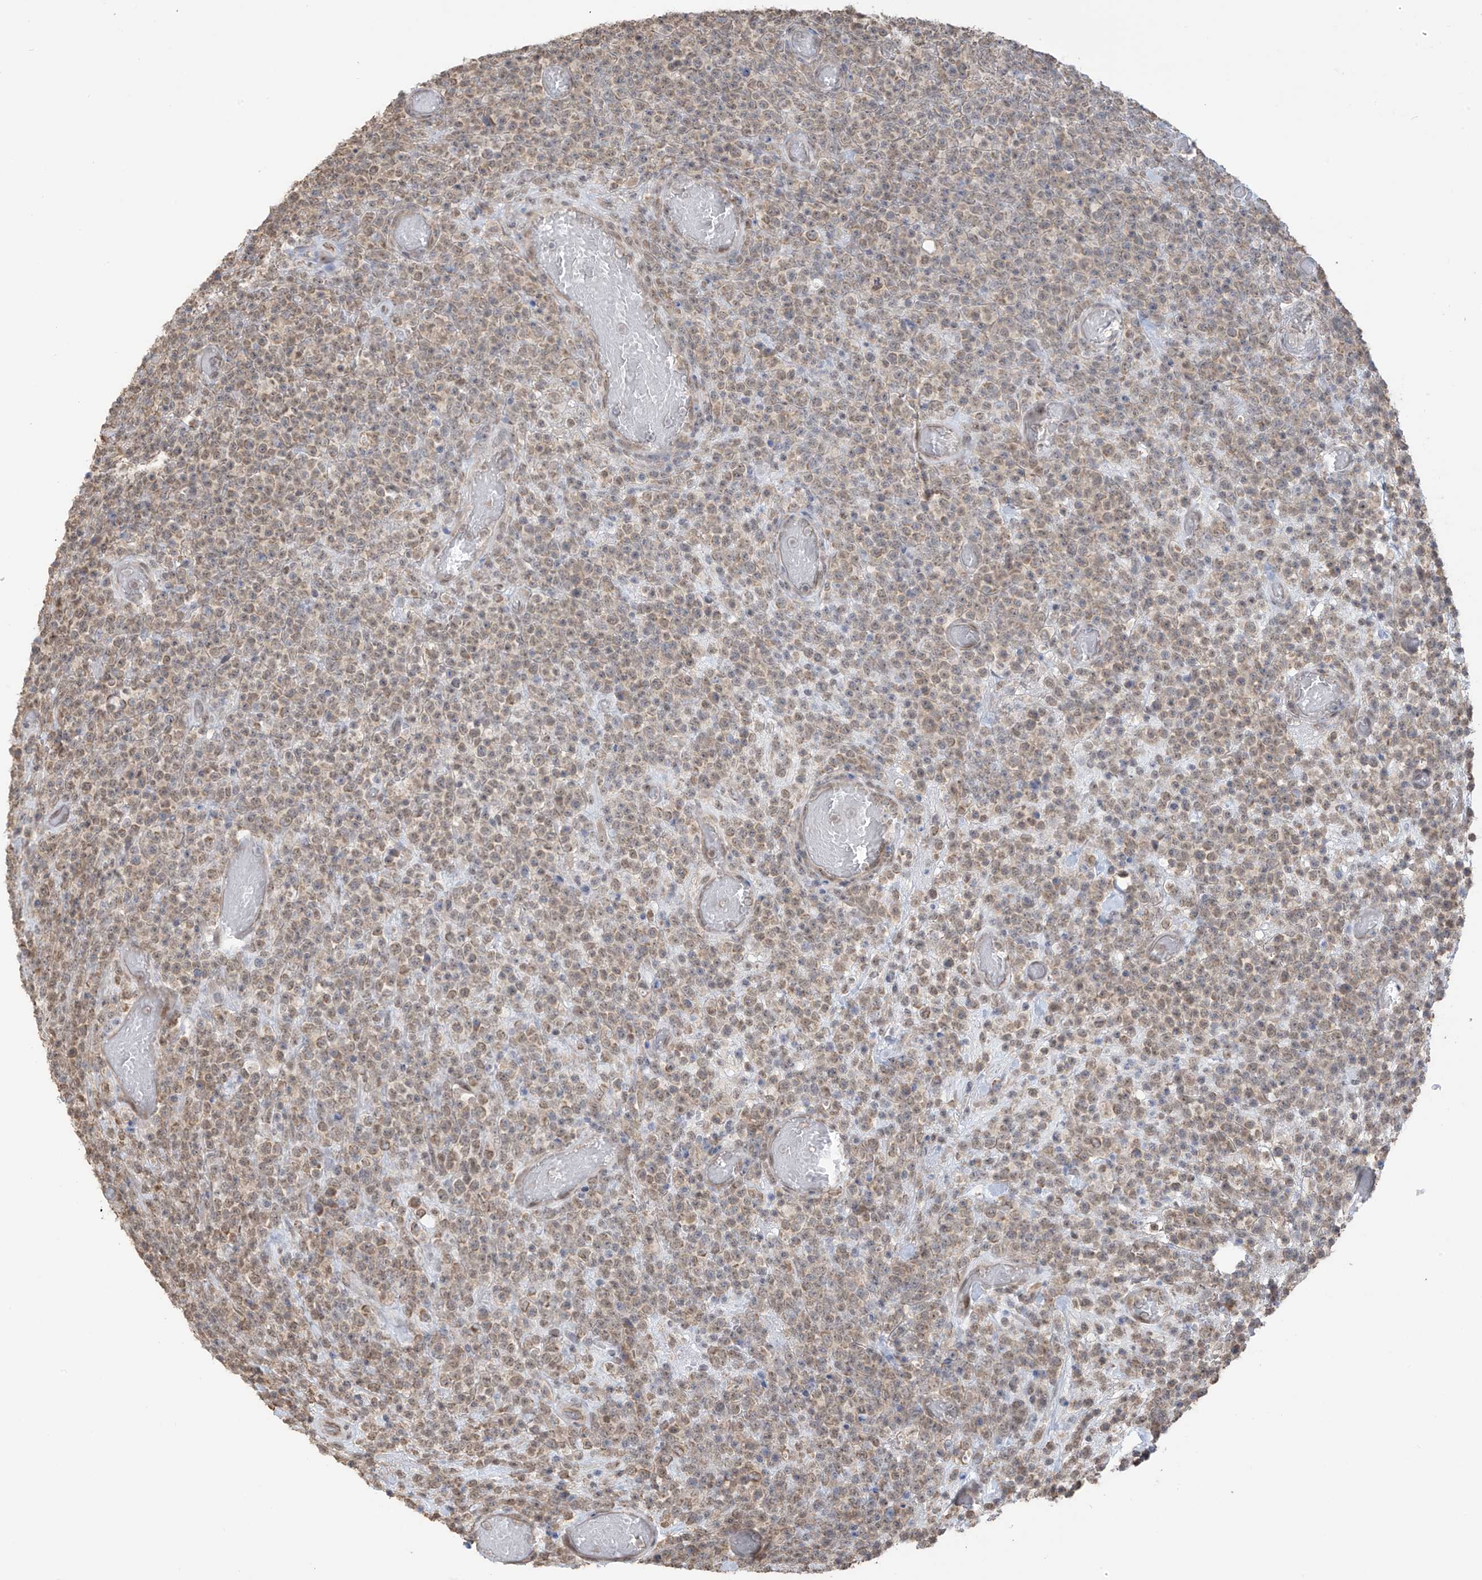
{"staining": {"intensity": "moderate", "quantity": ">75%", "location": "cytoplasmic/membranous,nuclear"}, "tissue": "lymphoma", "cell_type": "Tumor cells", "image_type": "cancer", "snomed": [{"axis": "morphology", "description": "Malignant lymphoma, non-Hodgkin's type, High grade"}, {"axis": "topography", "description": "Colon"}], "caption": "Immunohistochemistry (IHC) image of neoplastic tissue: high-grade malignant lymphoma, non-Hodgkin's type stained using immunohistochemistry (IHC) shows medium levels of moderate protein expression localized specifically in the cytoplasmic/membranous and nuclear of tumor cells, appearing as a cytoplasmic/membranous and nuclear brown color.", "gene": "KIAA1522", "patient": {"sex": "female", "age": 53}}